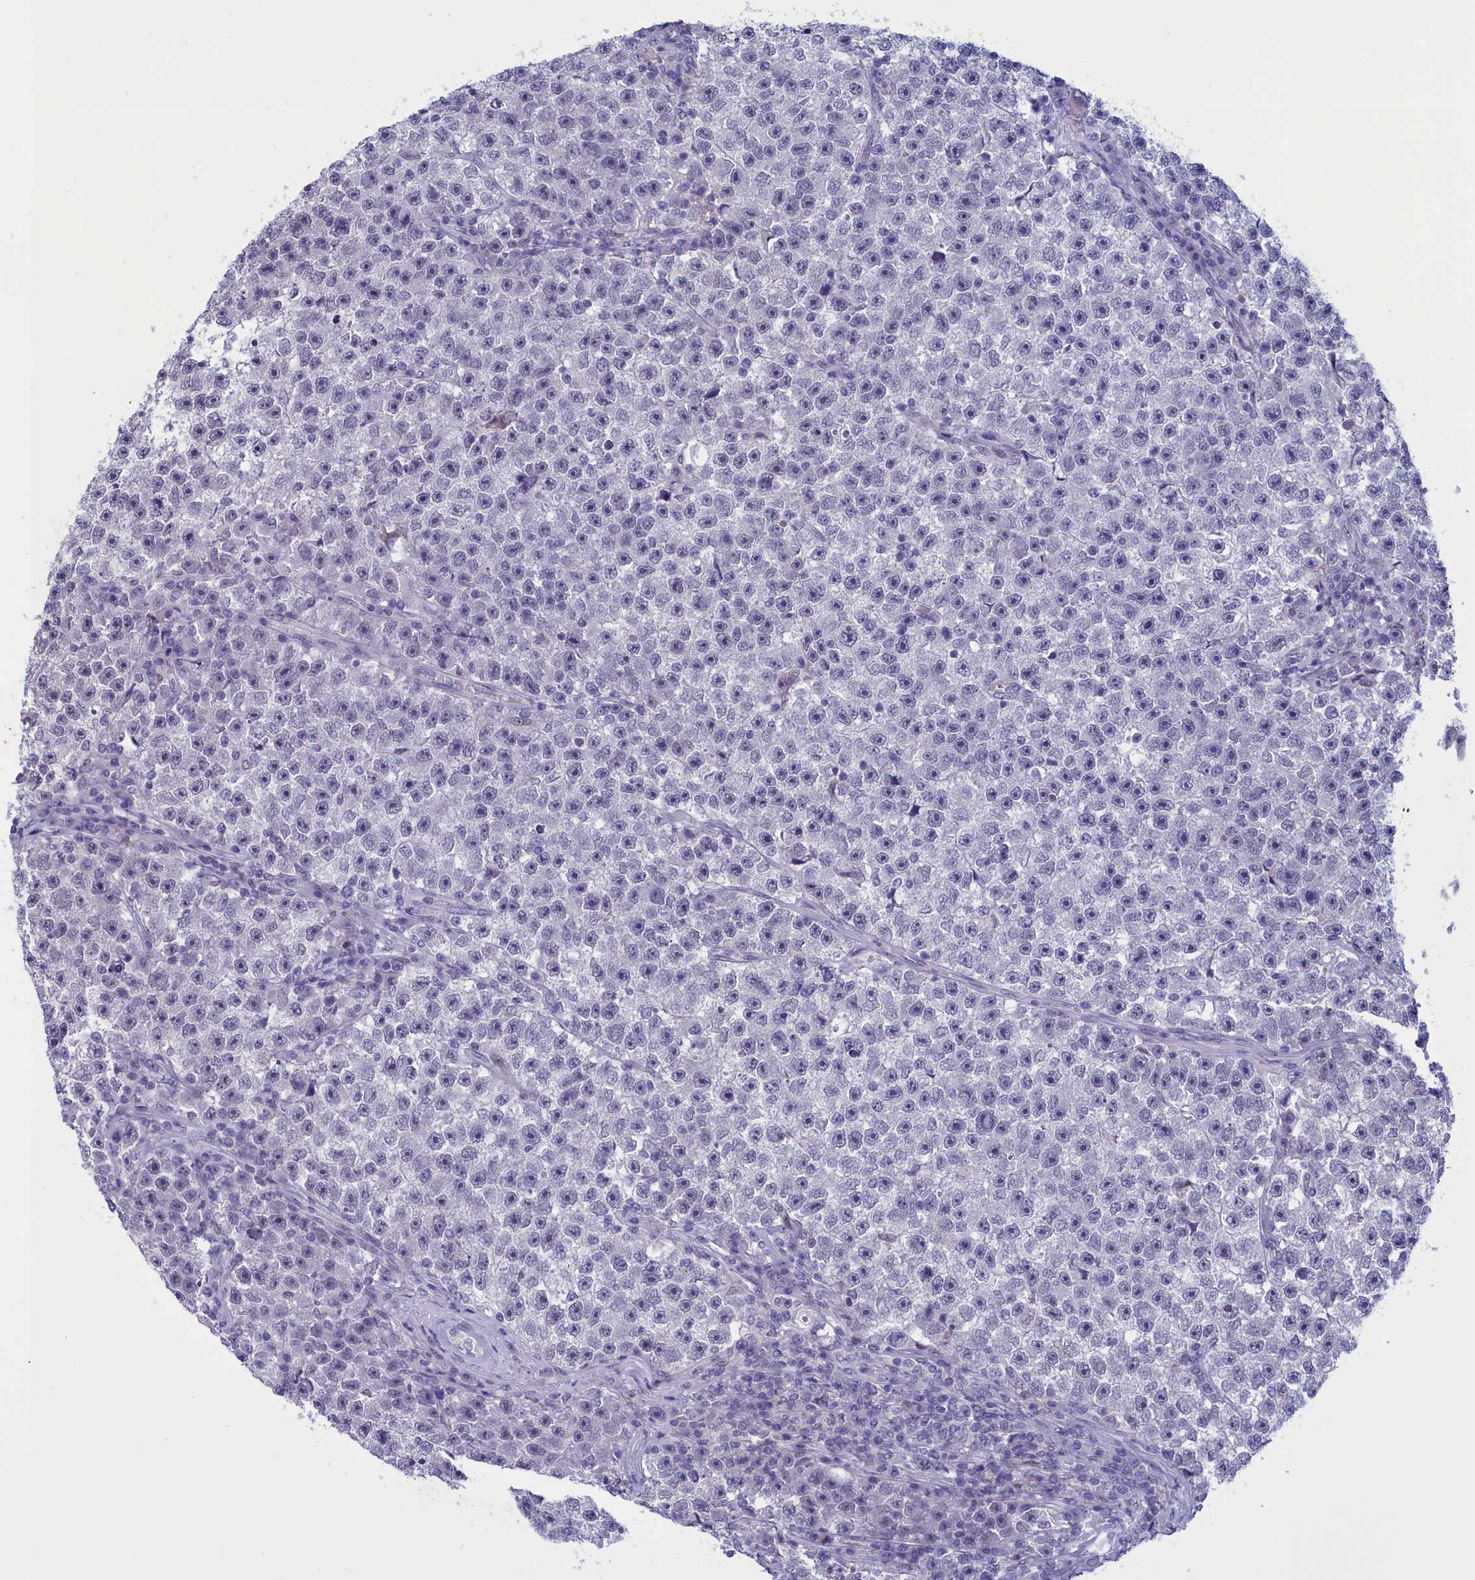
{"staining": {"intensity": "negative", "quantity": "none", "location": "none"}, "tissue": "testis cancer", "cell_type": "Tumor cells", "image_type": "cancer", "snomed": [{"axis": "morphology", "description": "Seminoma, NOS"}, {"axis": "topography", "description": "Testis"}], "caption": "Micrograph shows no protein expression in tumor cells of testis cancer (seminoma) tissue. (DAB (3,3'-diaminobenzidine) IHC visualized using brightfield microscopy, high magnification).", "gene": "ELOA2", "patient": {"sex": "male", "age": 22}}